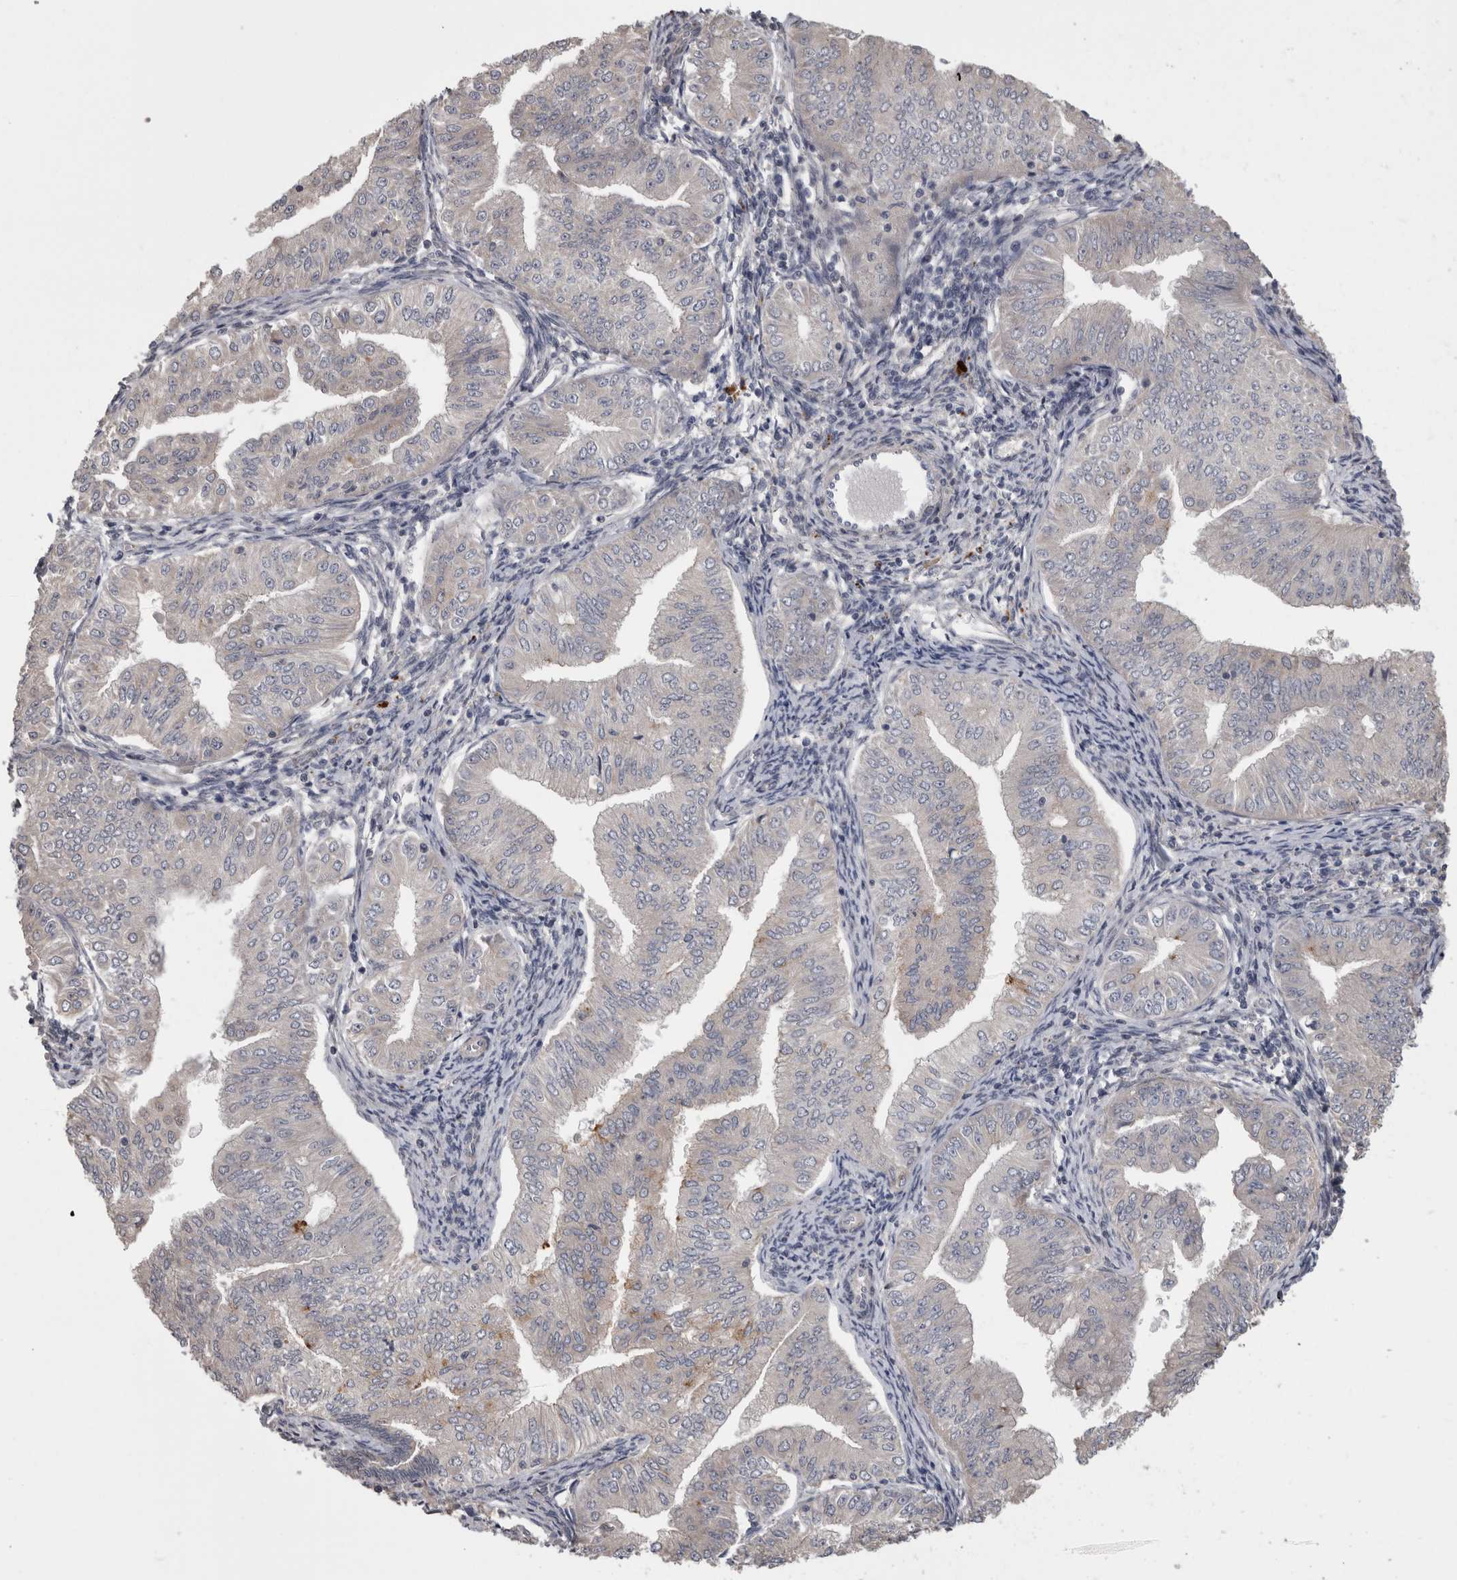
{"staining": {"intensity": "negative", "quantity": "none", "location": "none"}, "tissue": "endometrial cancer", "cell_type": "Tumor cells", "image_type": "cancer", "snomed": [{"axis": "morphology", "description": "Normal tissue, NOS"}, {"axis": "morphology", "description": "Adenocarcinoma, NOS"}, {"axis": "topography", "description": "Endometrium"}], "caption": "Endometrial cancer (adenocarcinoma) was stained to show a protein in brown. There is no significant positivity in tumor cells. (DAB immunohistochemistry (IHC) with hematoxylin counter stain).", "gene": "STC1", "patient": {"sex": "female", "age": 53}}